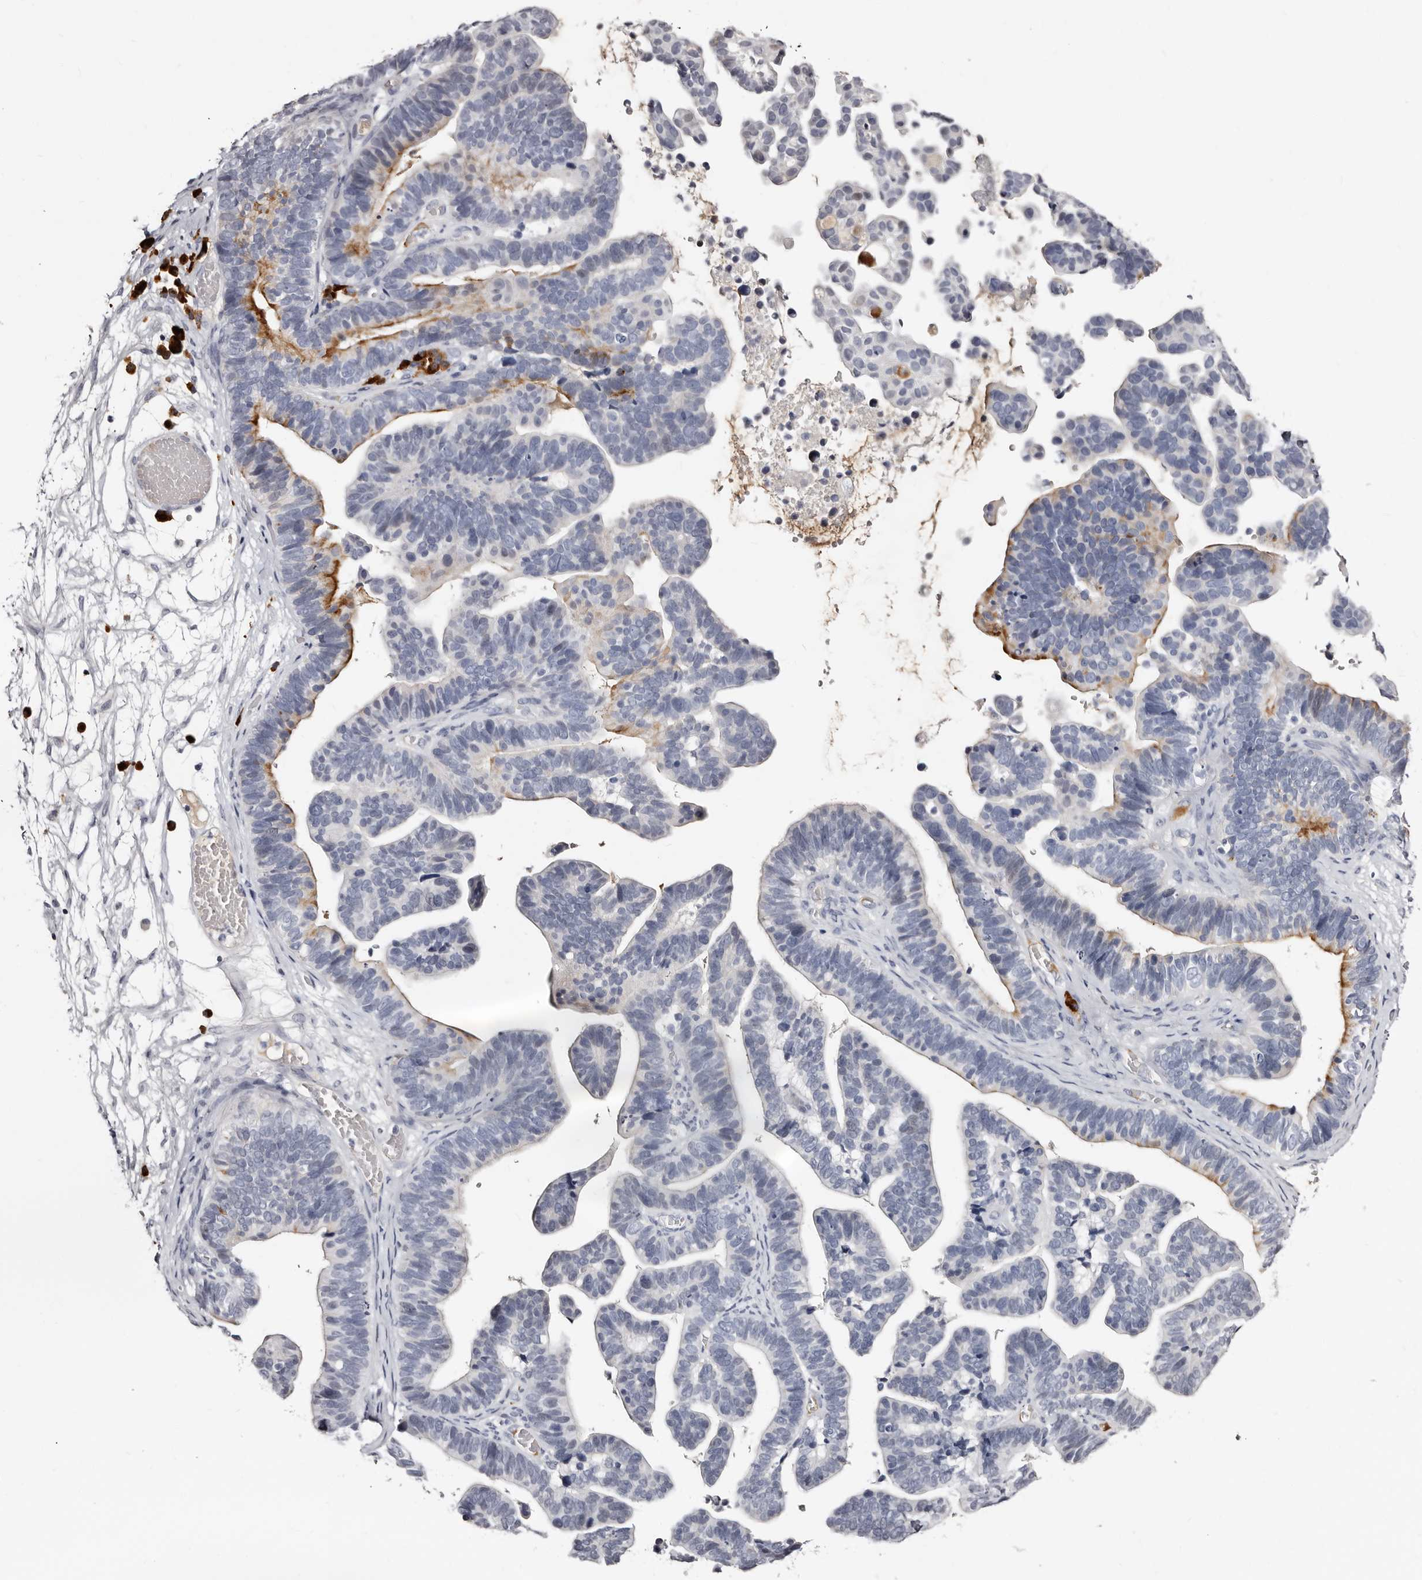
{"staining": {"intensity": "moderate", "quantity": "<25%", "location": "cytoplasmic/membranous"}, "tissue": "ovarian cancer", "cell_type": "Tumor cells", "image_type": "cancer", "snomed": [{"axis": "morphology", "description": "Cystadenocarcinoma, serous, NOS"}, {"axis": "topography", "description": "Ovary"}], "caption": "The immunohistochemical stain labels moderate cytoplasmic/membranous expression in tumor cells of serous cystadenocarcinoma (ovarian) tissue.", "gene": "TBC1D22B", "patient": {"sex": "female", "age": 56}}